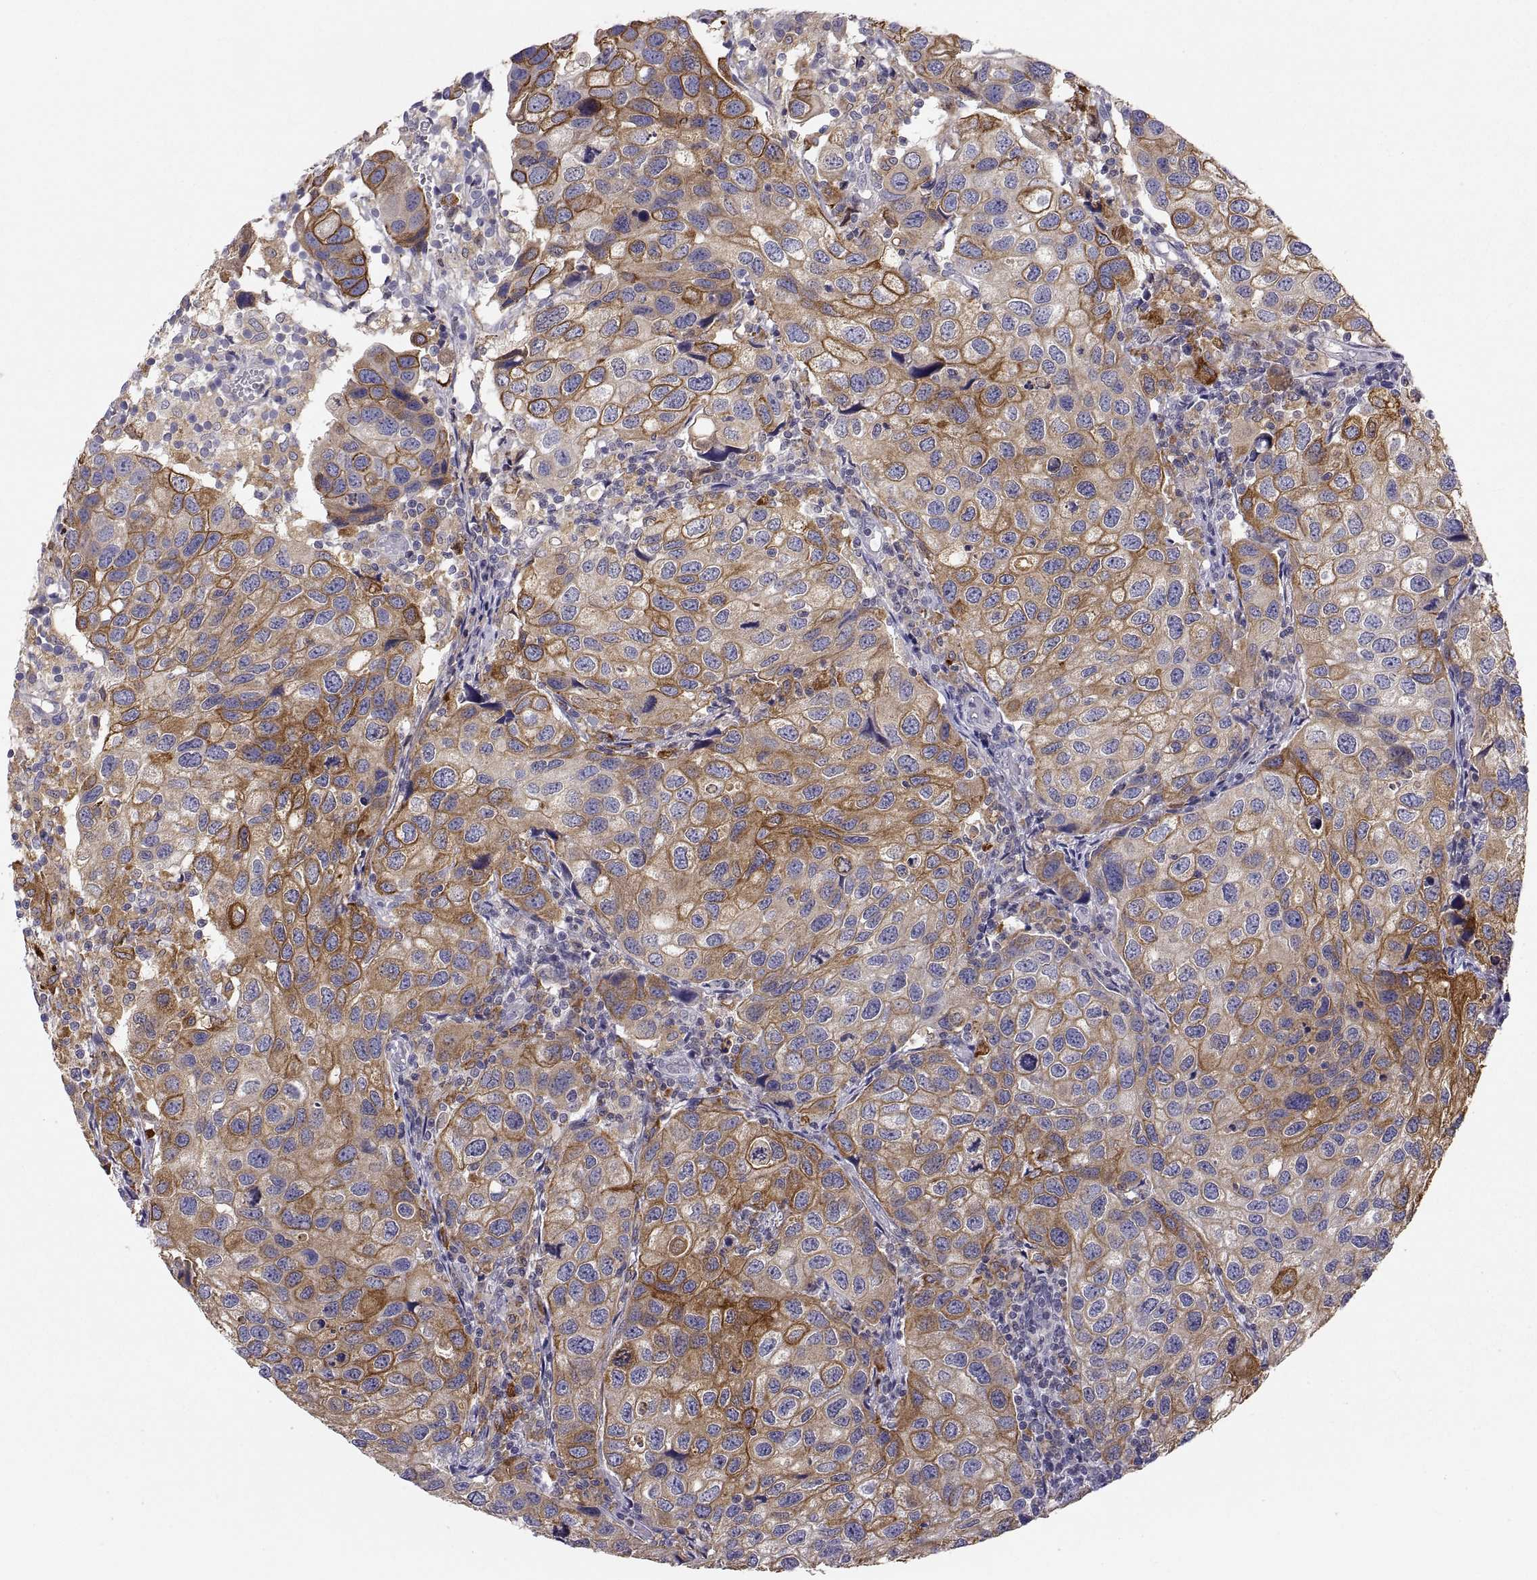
{"staining": {"intensity": "strong", "quantity": ">75%", "location": "cytoplasmic/membranous"}, "tissue": "urothelial cancer", "cell_type": "Tumor cells", "image_type": "cancer", "snomed": [{"axis": "morphology", "description": "Urothelial carcinoma, High grade"}, {"axis": "topography", "description": "Urinary bladder"}], "caption": "A micrograph showing strong cytoplasmic/membranous positivity in about >75% of tumor cells in high-grade urothelial carcinoma, as visualized by brown immunohistochemical staining.", "gene": "ERO1A", "patient": {"sex": "male", "age": 79}}